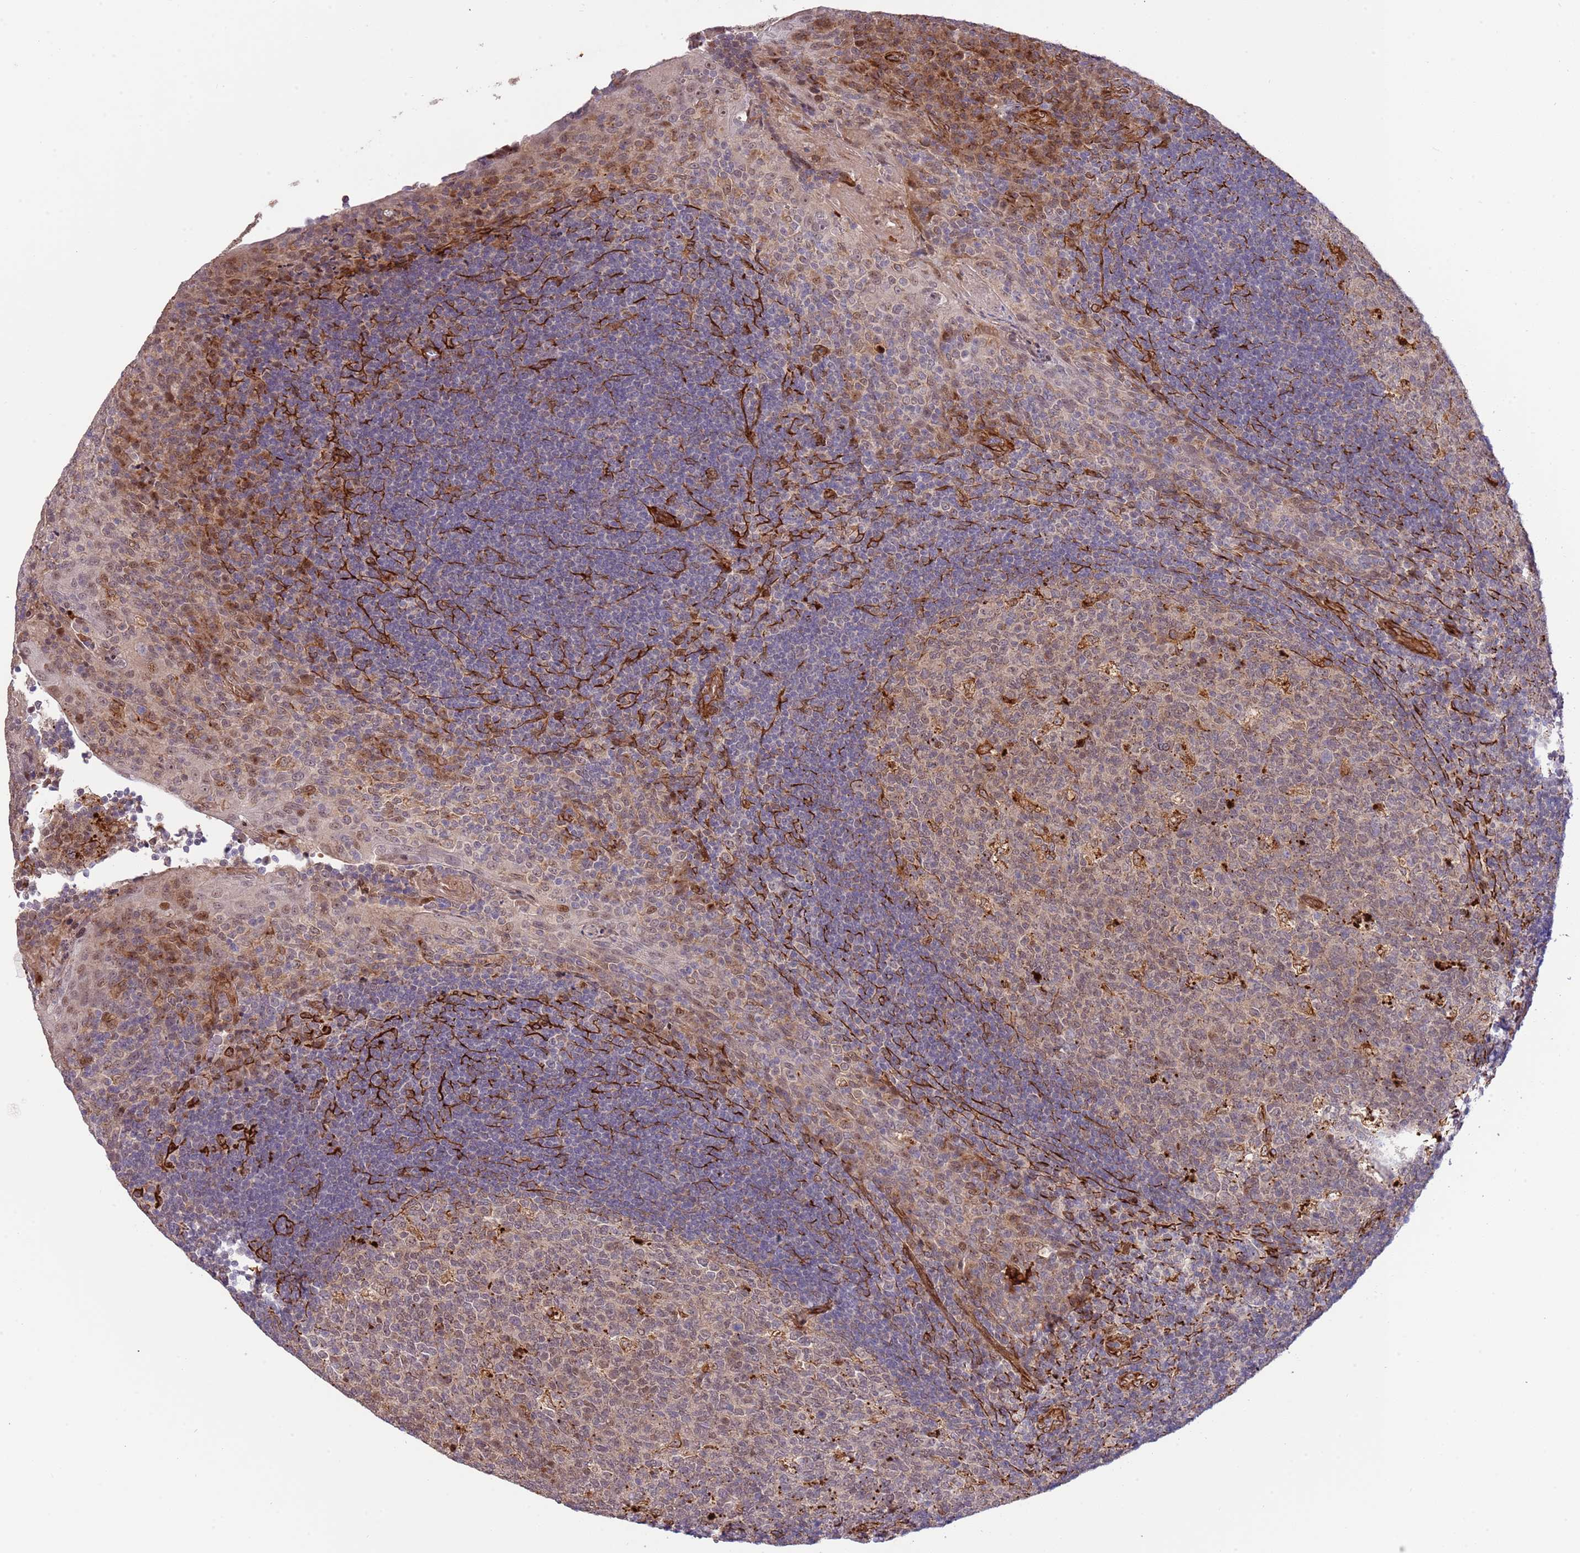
{"staining": {"intensity": "weak", "quantity": "25%-75%", "location": "cytoplasmic/membranous"}, "tissue": "tonsil", "cell_type": "Germinal center cells", "image_type": "normal", "snomed": [{"axis": "morphology", "description": "Normal tissue, NOS"}, {"axis": "topography", "description": "Tonsil"}], "caption": "An IHC image of normal tissue is shown. Protein staining in brown highlights weak cytoplasmic/membranous positivity in tonsil within germinal center cells.", "gene": "NEK3", "patient": {"sex": "male", "age": 17}}